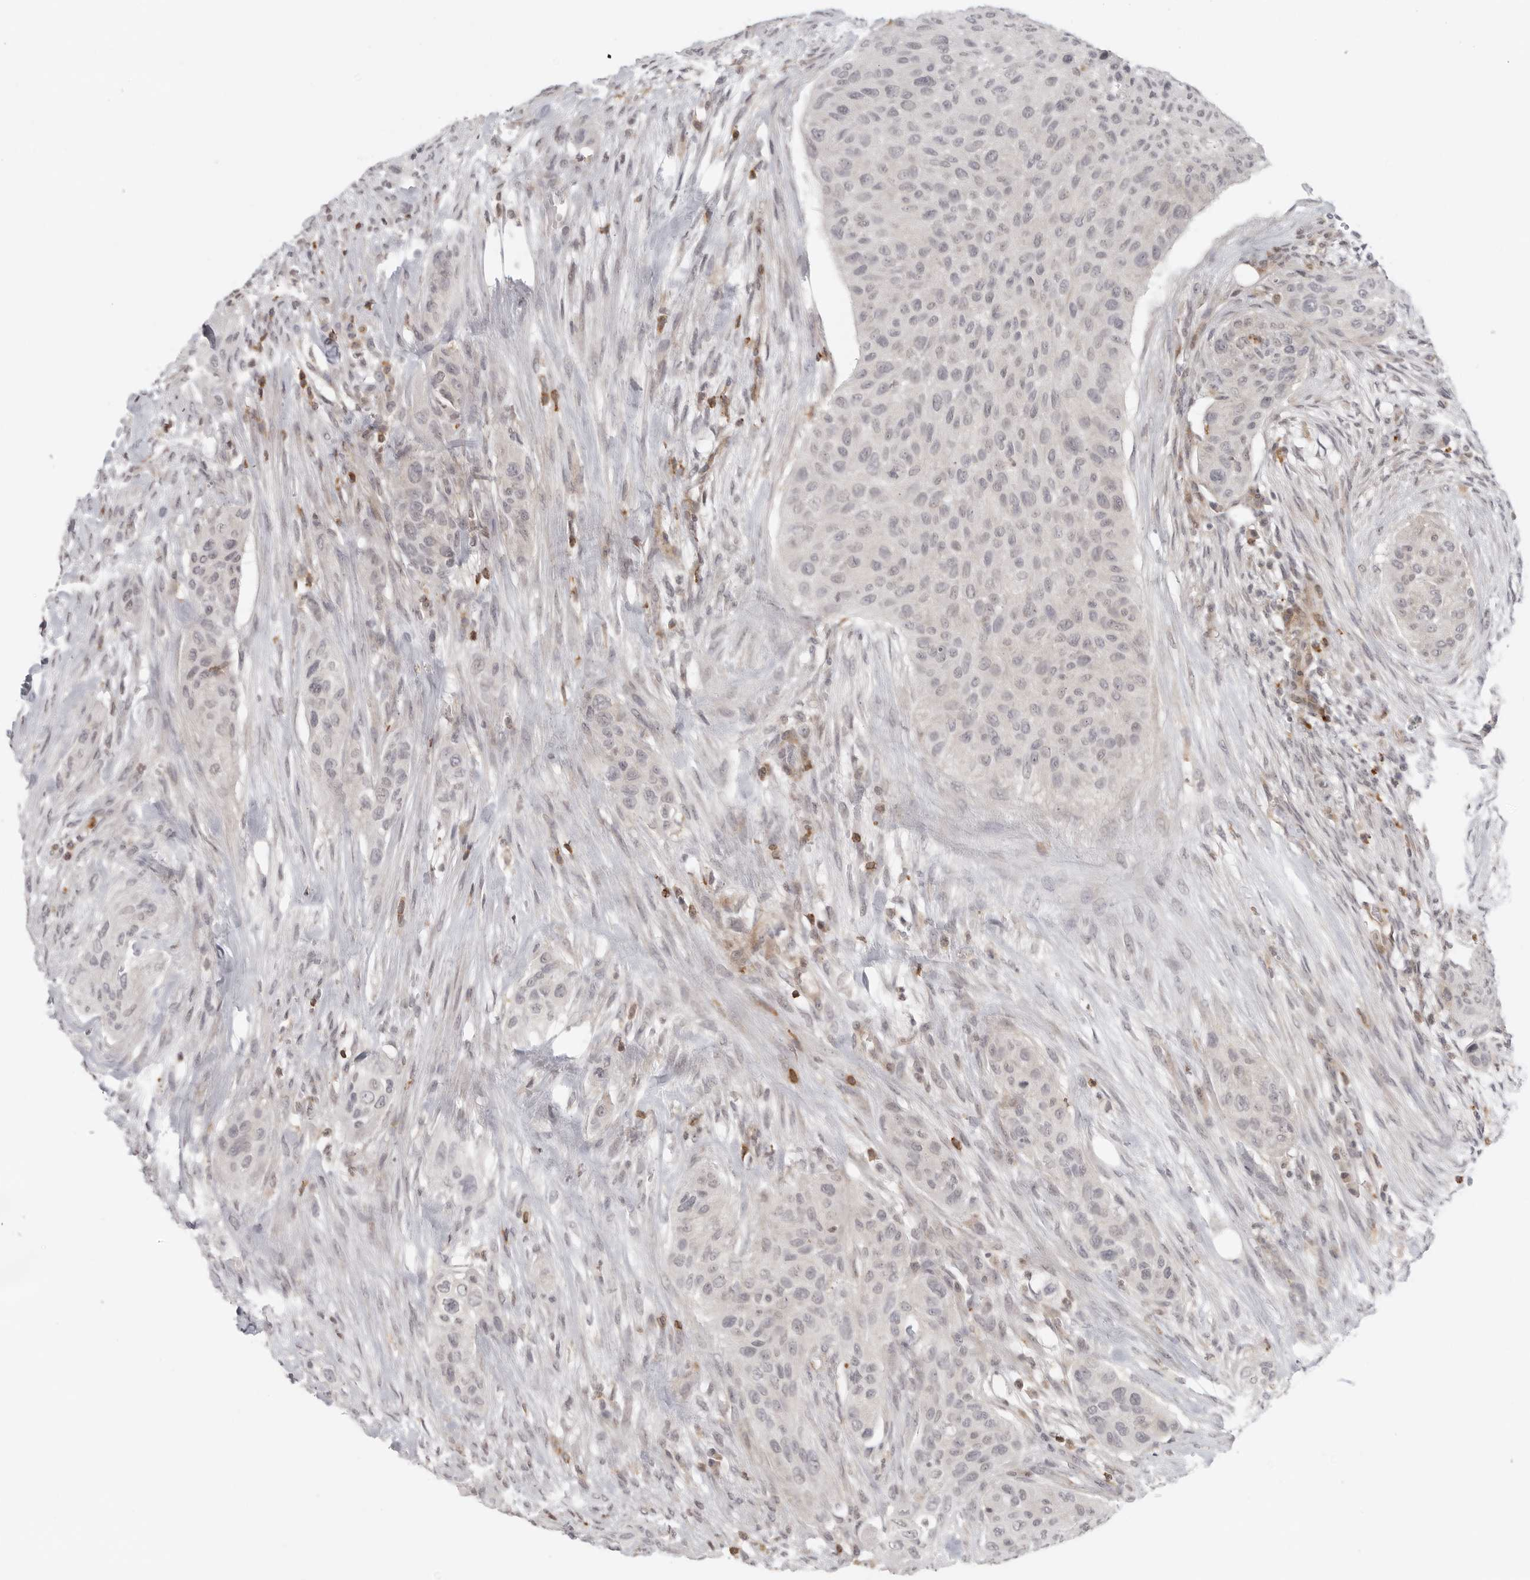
{"staining": {"intensity": "negative", "quantity": "none", "location": "none"}, "tissue": "urothelial cancer", "cell_type": "Tumor cells", "image_type": "cancer", "snomed": [{"axis": "morphology", "description": "Urothelial carcinoma, High grade"}, {"axis": "topography", "description": "Urinary bladder"}], "caption": "Protein analysis of urothelial carcinoma (high-grade) shows no significant staining in tumor cells.", "gene": "SH3KBP1", "patient": {"sex": "male", "age": 35}}